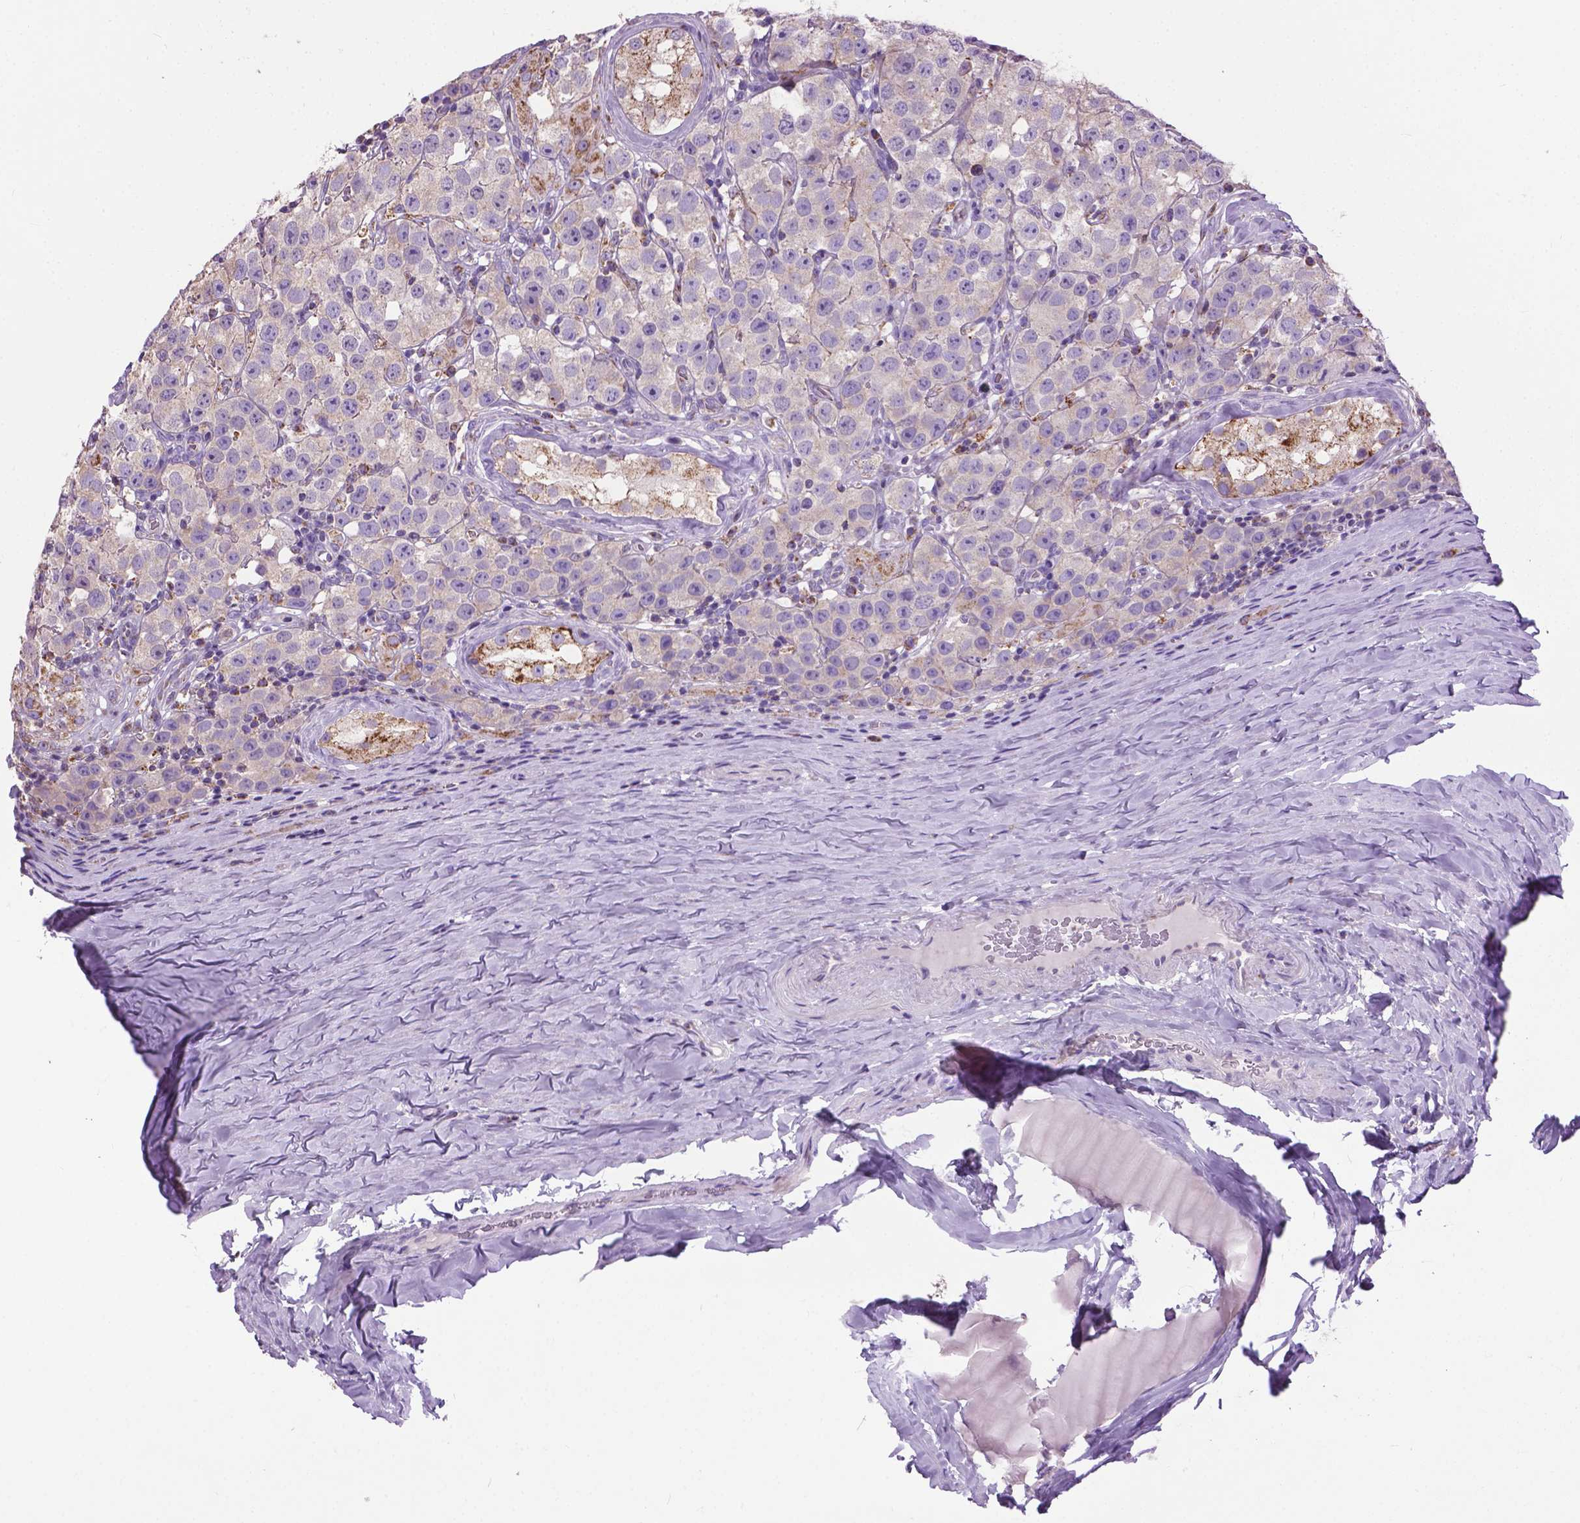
{"staining": {"intensity": "negative", "quantity": "none", "location": "none"}, "tissue": "testis cancer", "cell_type": "Tumor cells", "image_type": "cancer", "snomed": [{"axis": "morphology", "description": "Seminoma, NOS"}, {"axis": "topography", "description": "Testis"}], "caption": "Immunohistochemical staining of seminoma (testis) demonstrates no significant staining in tumor cells.", "gene": "VDAC1", "patient": {"sex": "male", "age": 34}}